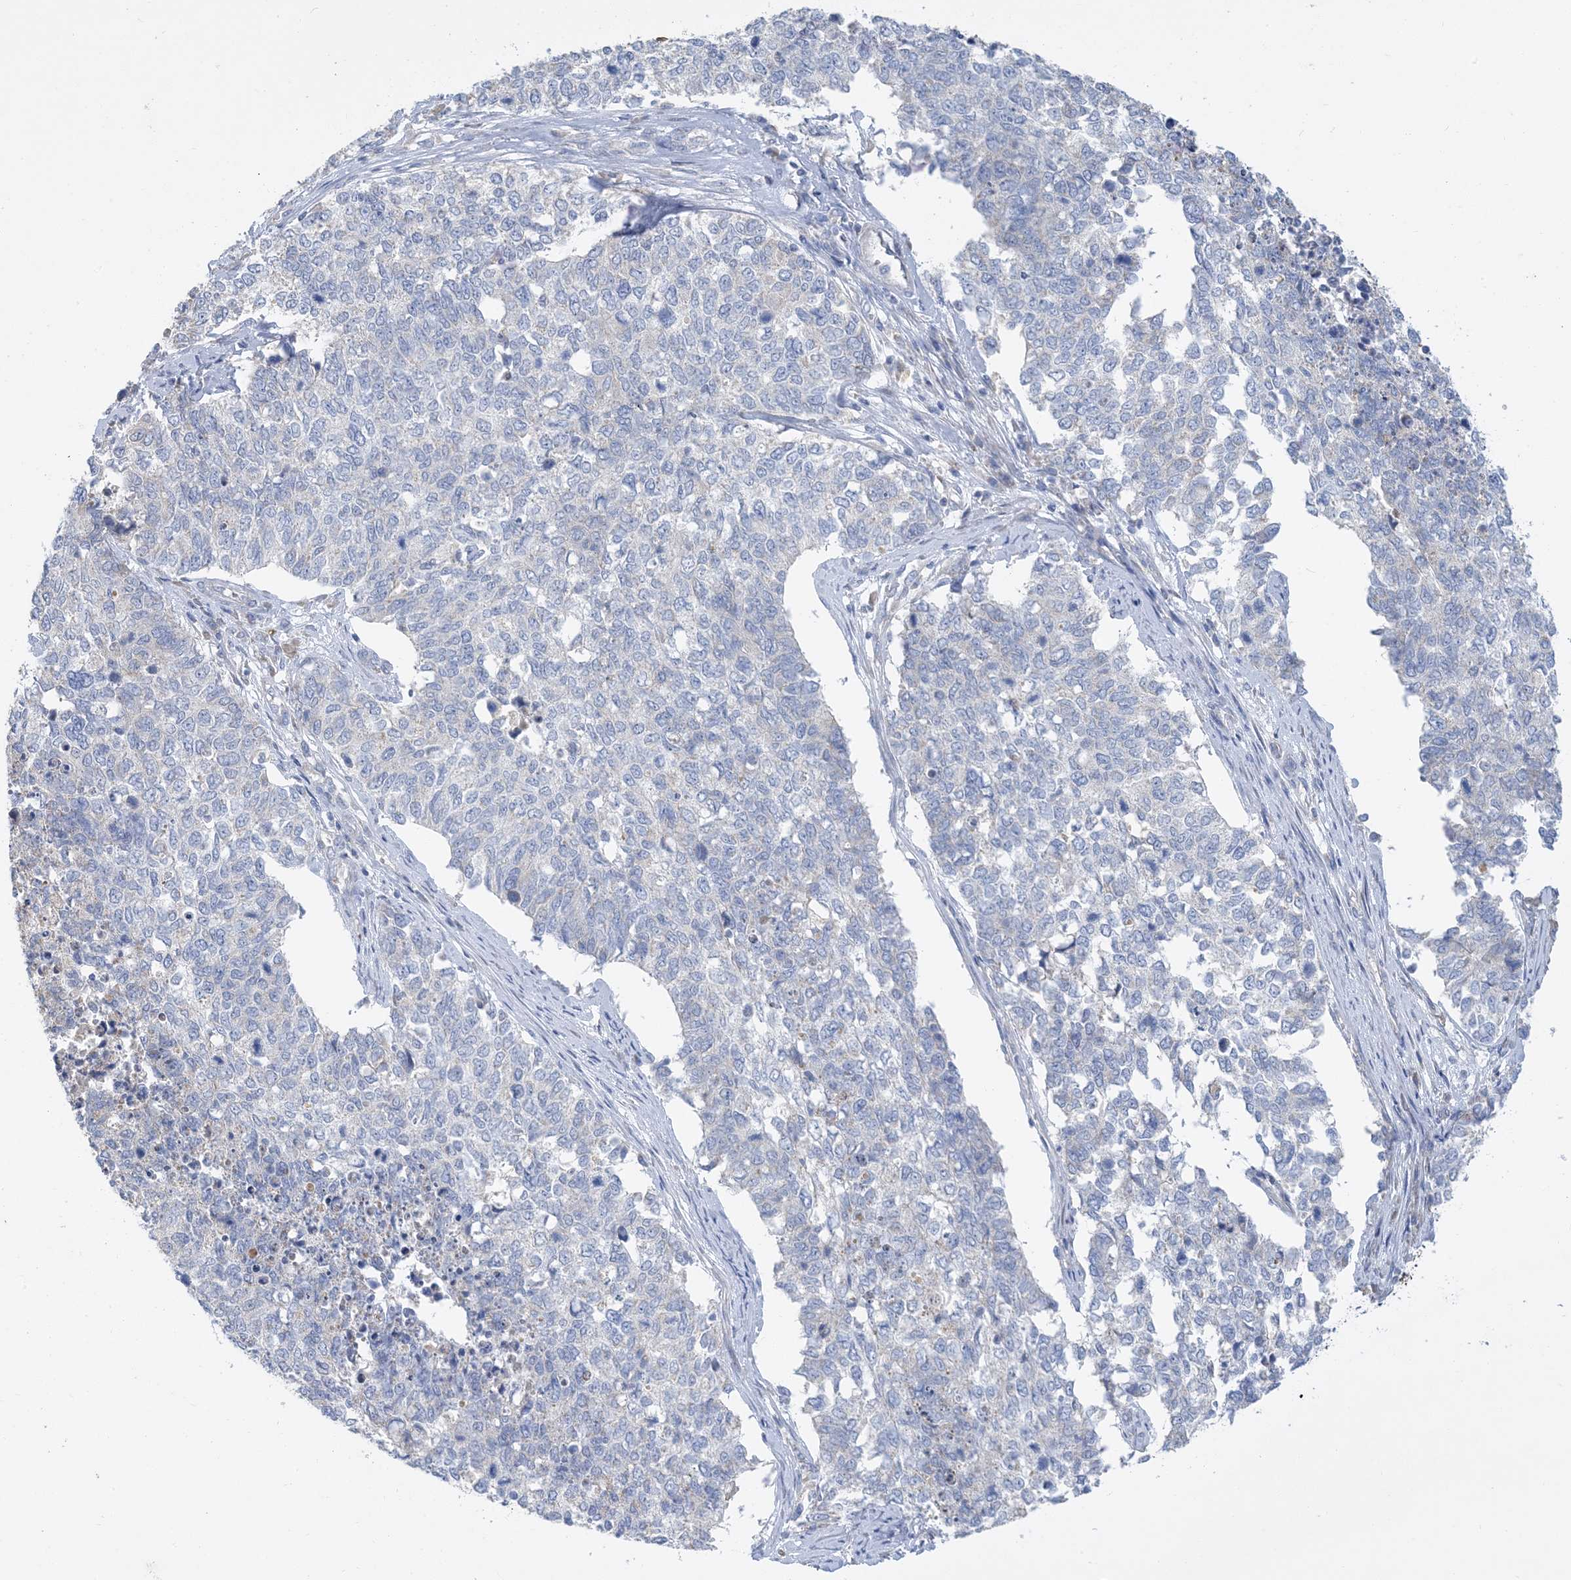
{"staining": {"intensity": "negative", "quantity": "none", "location": "none"}, "tissue": "cervical cancer", "cell_type": "Tumor cells", "image_type": "cancer", "snomed": [{"axis": "morphology", "description": "Squamous cell carcinoma, NOS"}, {"axis": "topography", "description": "Cervix"}], "caption": "High power microscopy image of an IHC histopathology image of squamous cell carcinoma (cervical), revealing no significant positivity in tumor cells.", "gene": "ZCCHC18", "patient": {"sex": "female", "age": 63}}